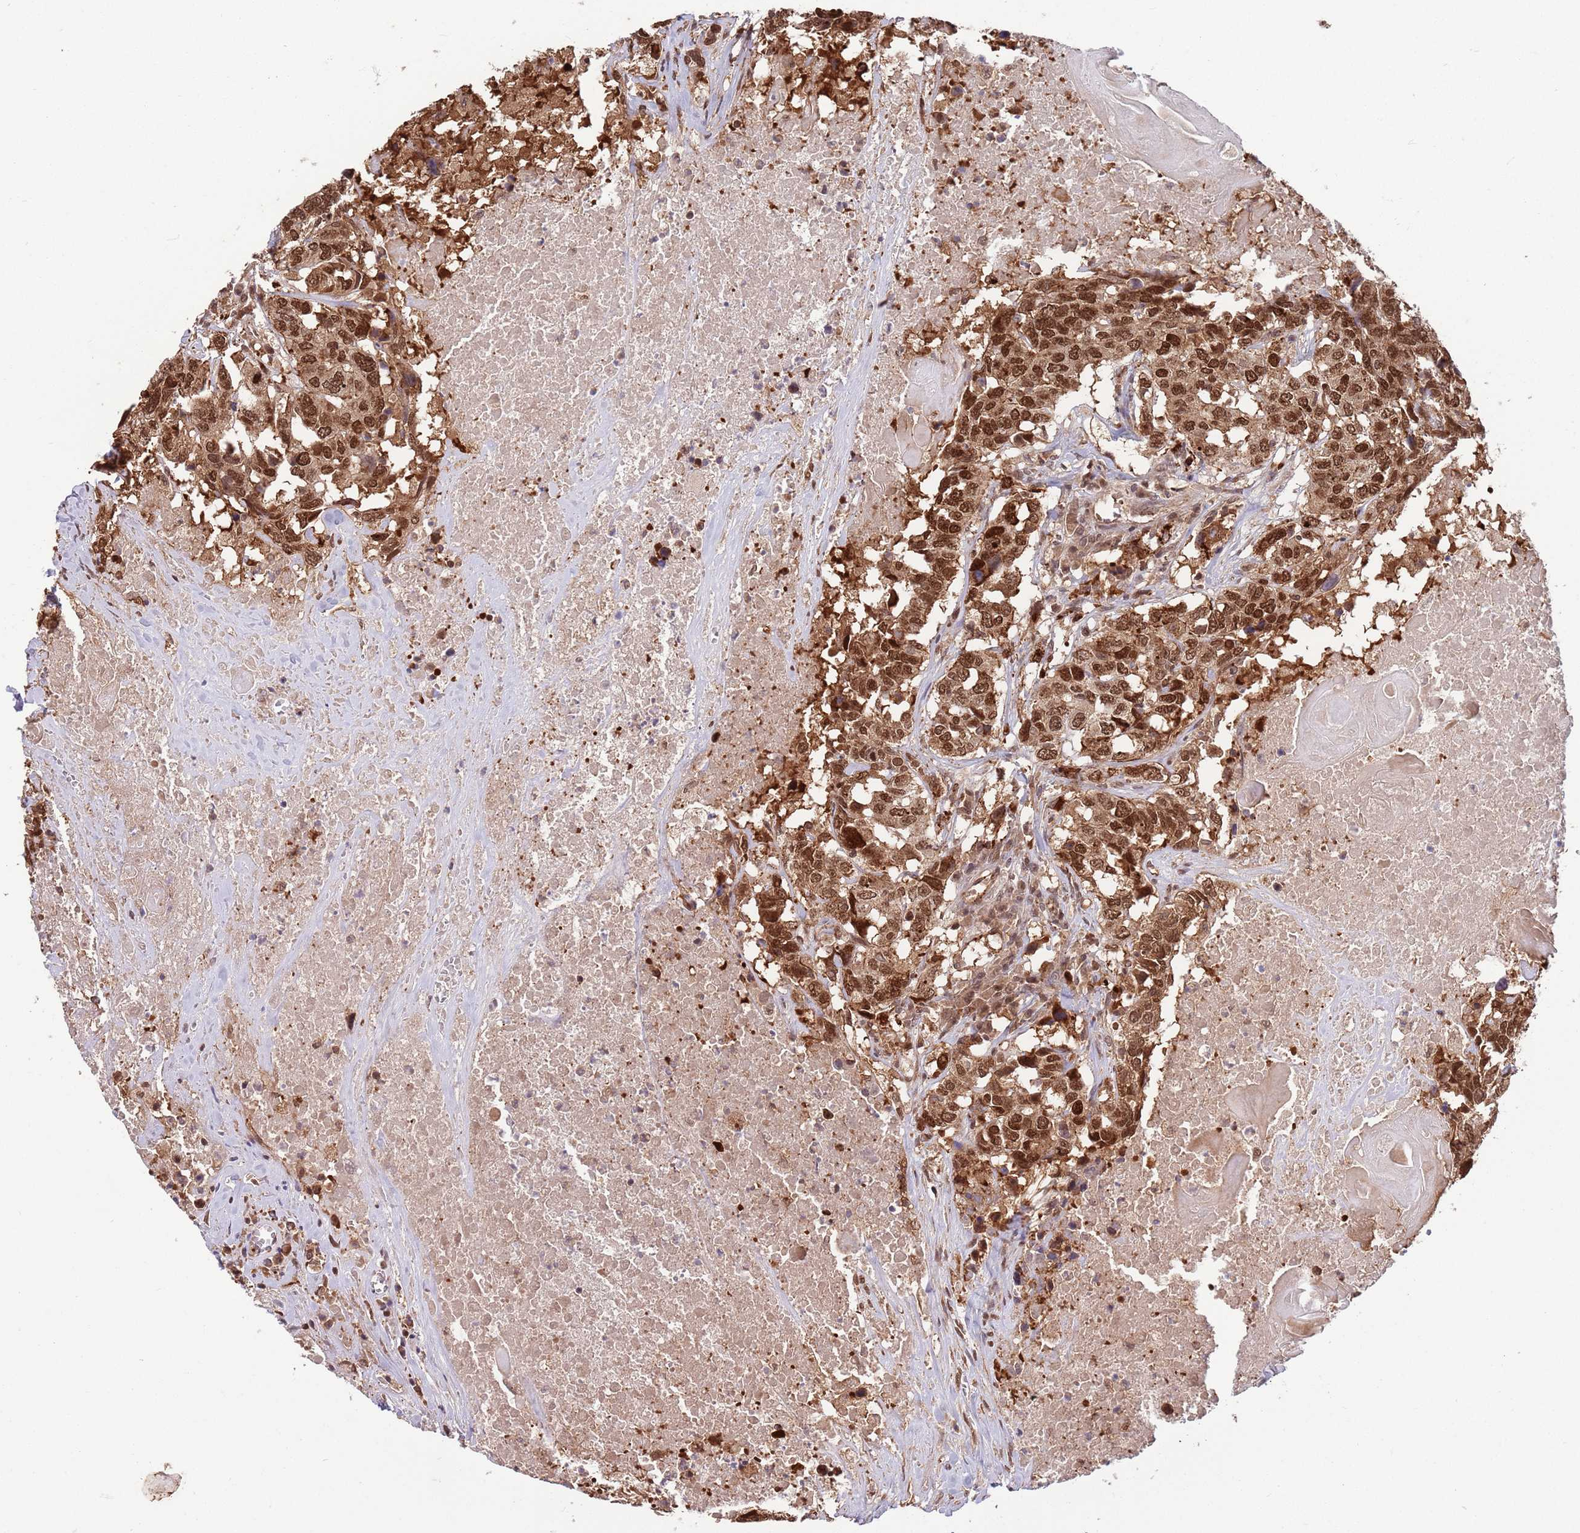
{"staining": {"intensity": "strong", "quantity": ">75%", "location": "cytoplasmic/membranous,nuclear"}, "tissue": "head and neck cancer", "cell_type": "Tumor cells", "image_type": "cancer", "snomed": [{"axis": "morphology", "description": "Squamous cell carcinoma, NOS"}, {"axis": "topography", "description": "Head-Neck"}], "caption": "Head and neck cancer (squamous cell carcinoma) stained with immunohistochemistry demonstrates strong cytoplasmic/membranous and nuclear expression in approximately >75% of tumor cells. The protein of interest is stained brown, and the nuclei are stained in blue (DAB IHC with brightfield microscopy, high magnification).", "gene": "SALL1", "patient": {"sex": "male", "age": 66}}